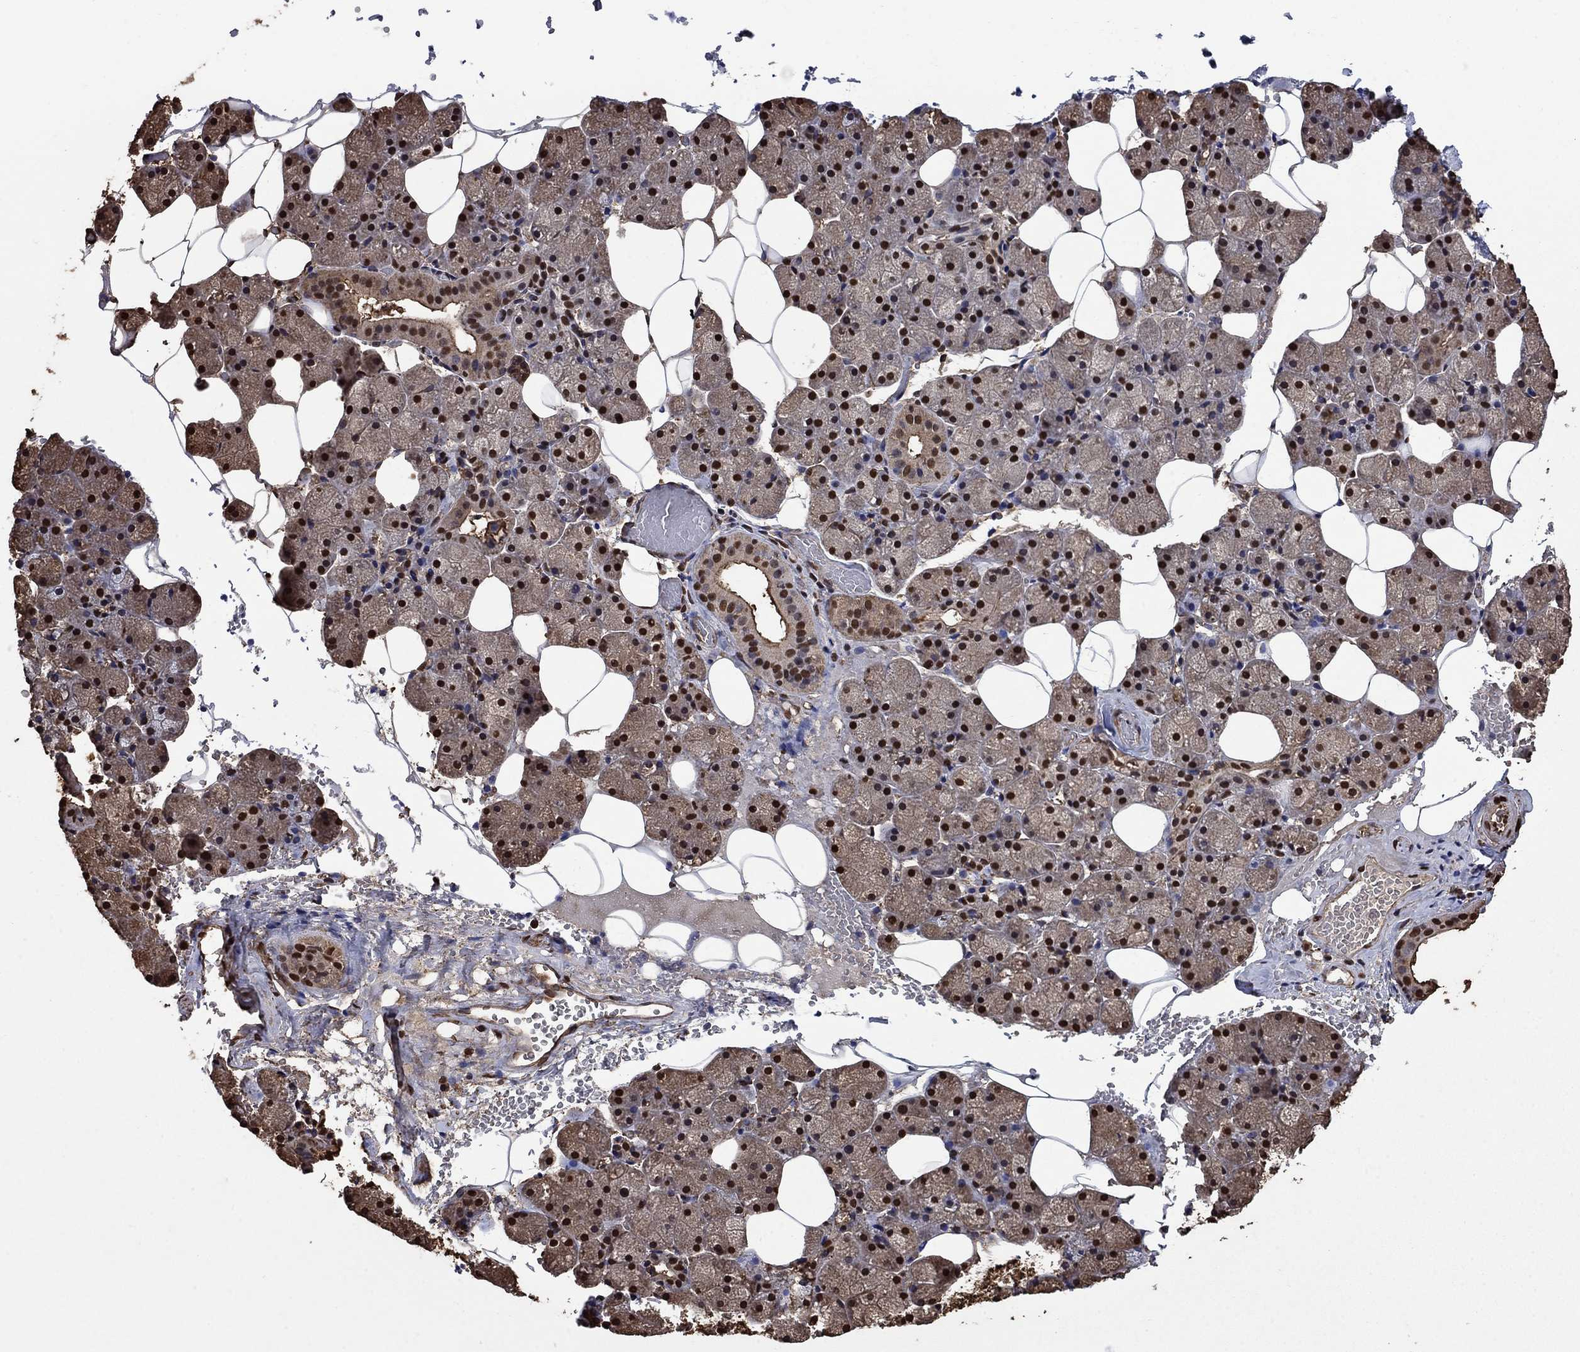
{"staining": {"intensity": "strong", "quantity": ">75%", "location": "nuclear"}, "tissue": "salivary gland", "cell_type": "Glandular cells", "image_type": "normal", "snomed": [{"axis": "morphology", "description": "Normal tissue, NOS"}, {"axis": "topography", "description": "Salivary gland"}], "caption": "Protein analysis of normal salivary gland shows strong nuclear staining in about >75% of glandular cells. Immunohistochemistry (ihc) stains the protein in brown and the nuclei are stained blue.", "gene": "GAPDH", "patient": {"sex": "male", "age": 38}}